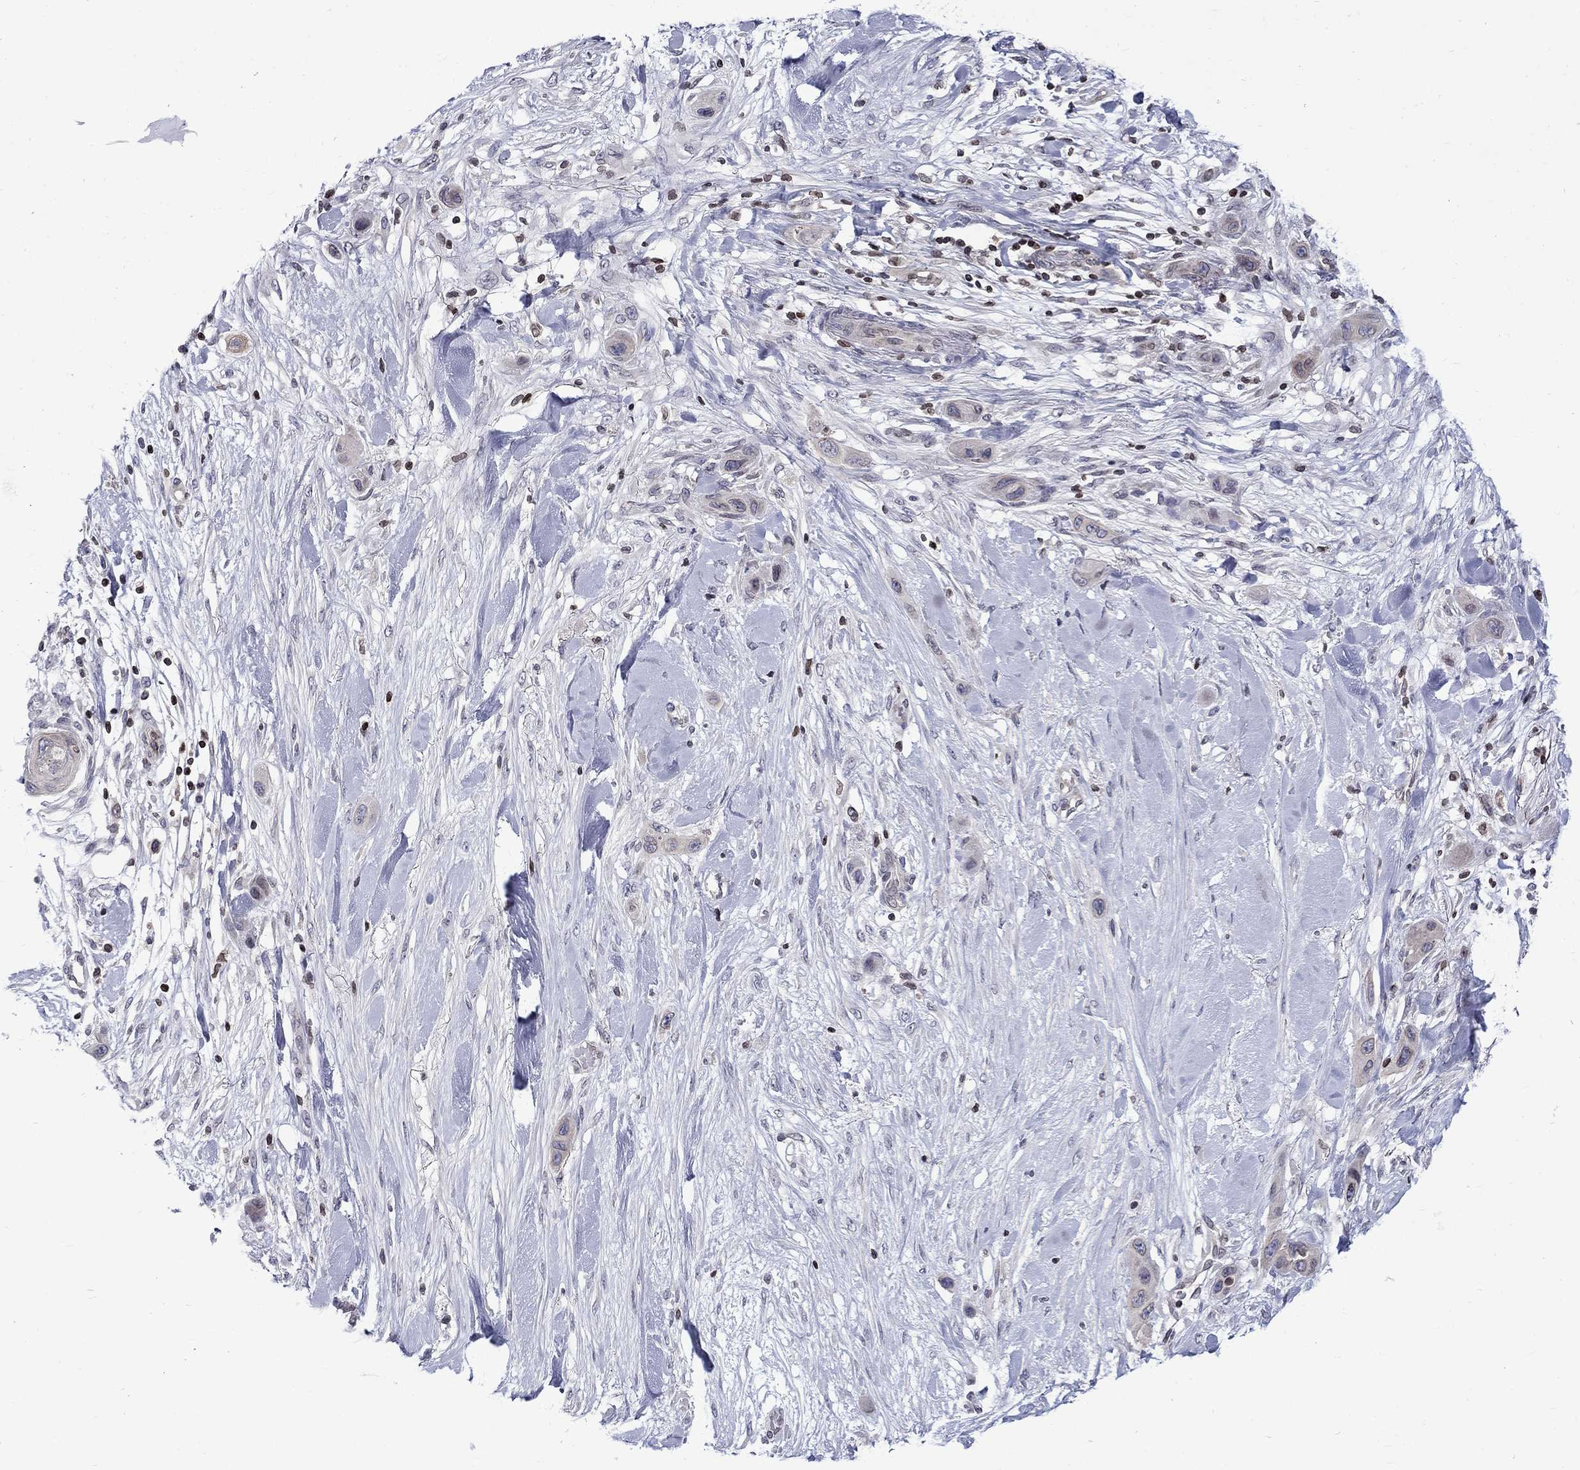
{"staining": {"intensity": "negative", "quantity": "none", "location": "none"}, "tissue": "skin cancer", "cell_type": "Tumor cells", "image_type": "cancer", "snomed": [{"axis": "morphology", "description": "Squamous cell carcinoma, NOS"}, {"axis": "topography", "description": "Skin"}], "caption": "High magnification brightfield microscopy of skin squamous cell carcinoma stained with DAB (3,3'-diaminobenzidine) (brown) and counterstained with hematoxylin (blue): tumor cells show no significant expression. Brightfield microscopy of immunohistochemistry (IHC) stained with DAB (brown) and hematoxylin (blue), captured at high magnification.", "gene": "SLA", "patient": {"sex": "male", "age": 79}}